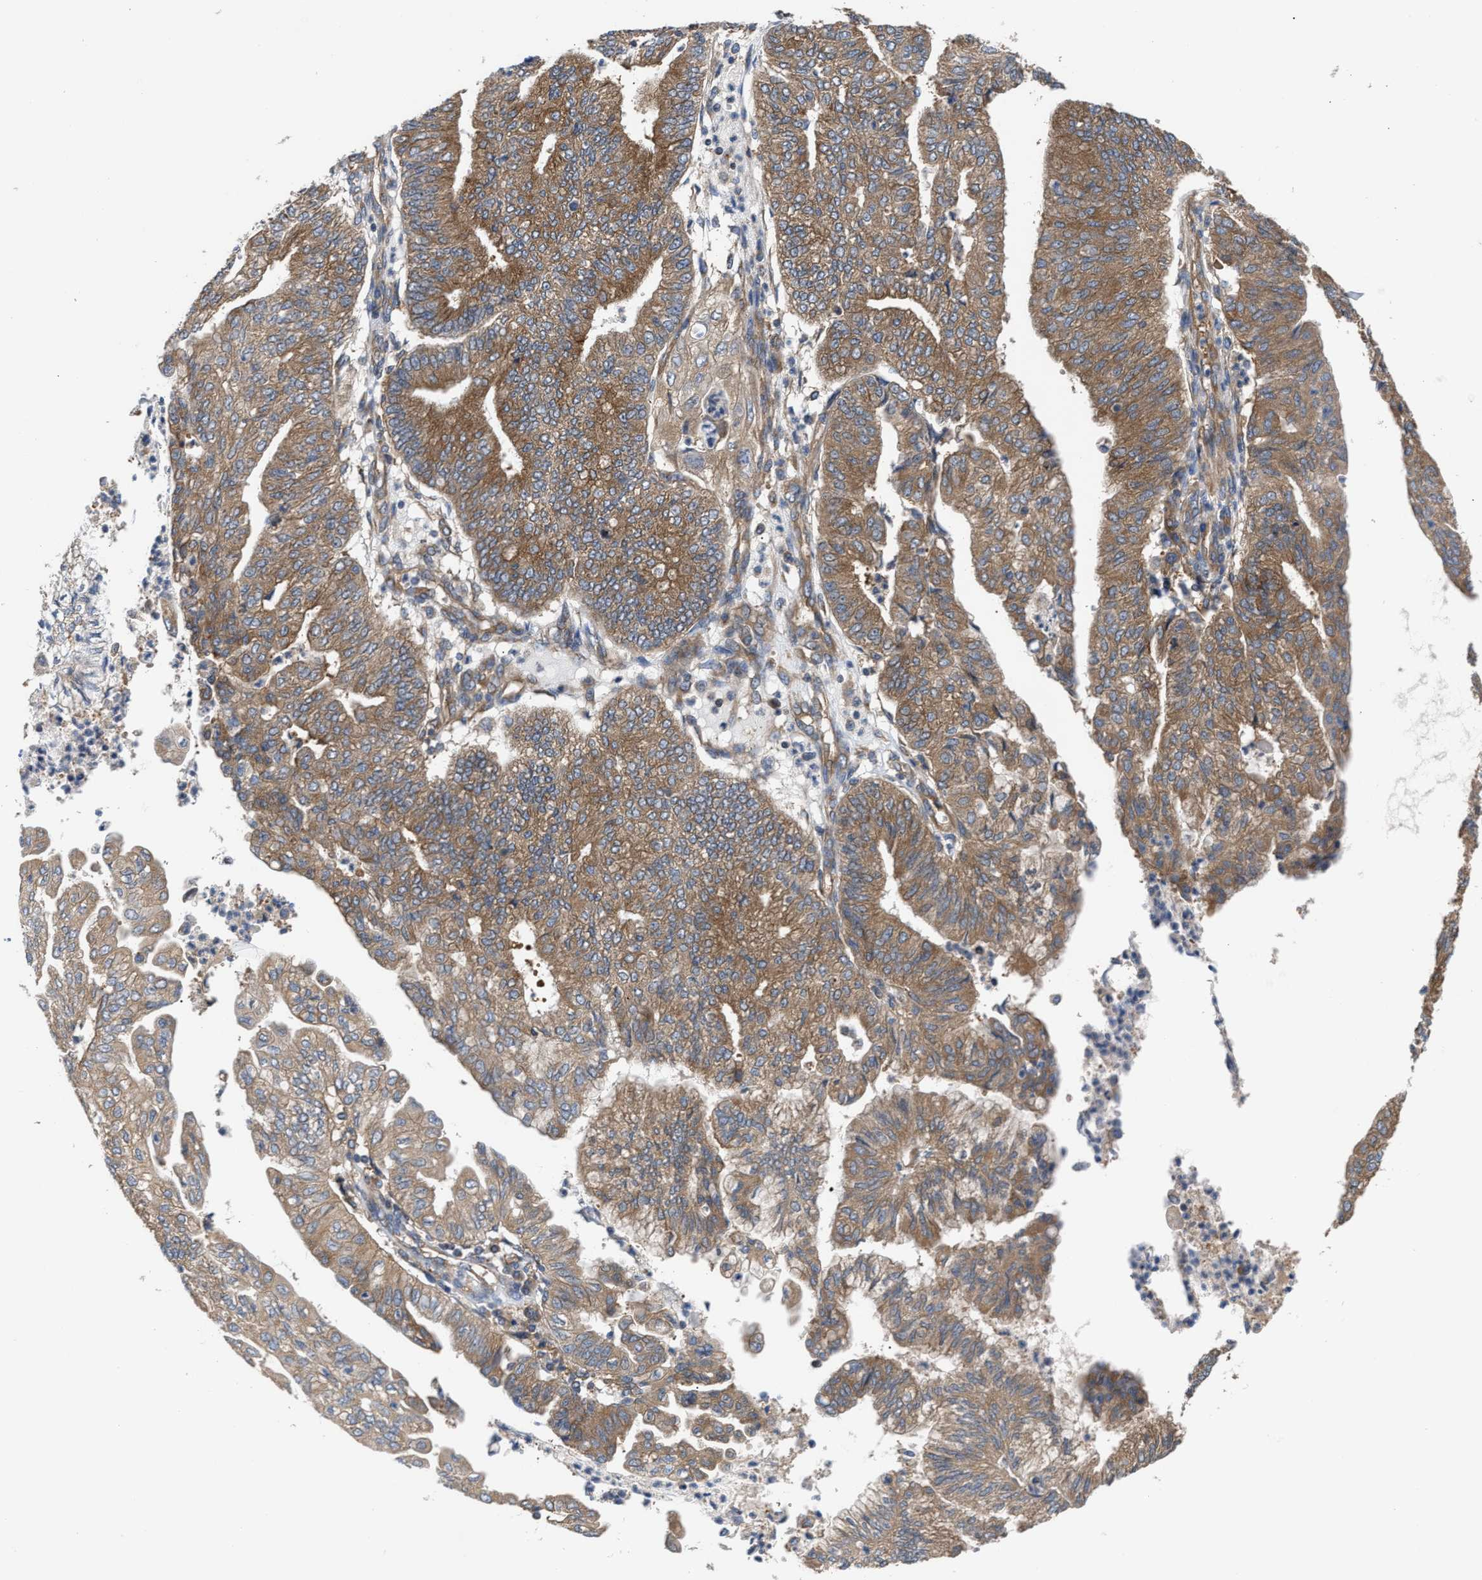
{"staining": {"intensity": "moderate", "quantity": ">75%", "location": "cytoplasmic/membranous"}, "tissue": "endometrial cancer", "cell_type": "Tumor cells", "image_type": "cancer", "snomed": [{"axis": "morphology", "description": "Adenocarcinoma, NOS"}, {"axis": "topography", "description": "Endometrium"}], "caption": "Human endometrial cancer (adenocarcinoma) stained with a brown dye reveals moderate cytoplasmic/membranous positive positivity in approximately >75% of tumor cells.", "gene": "LAPTM4B", "patient": {"sex": "female", "age": 59}}